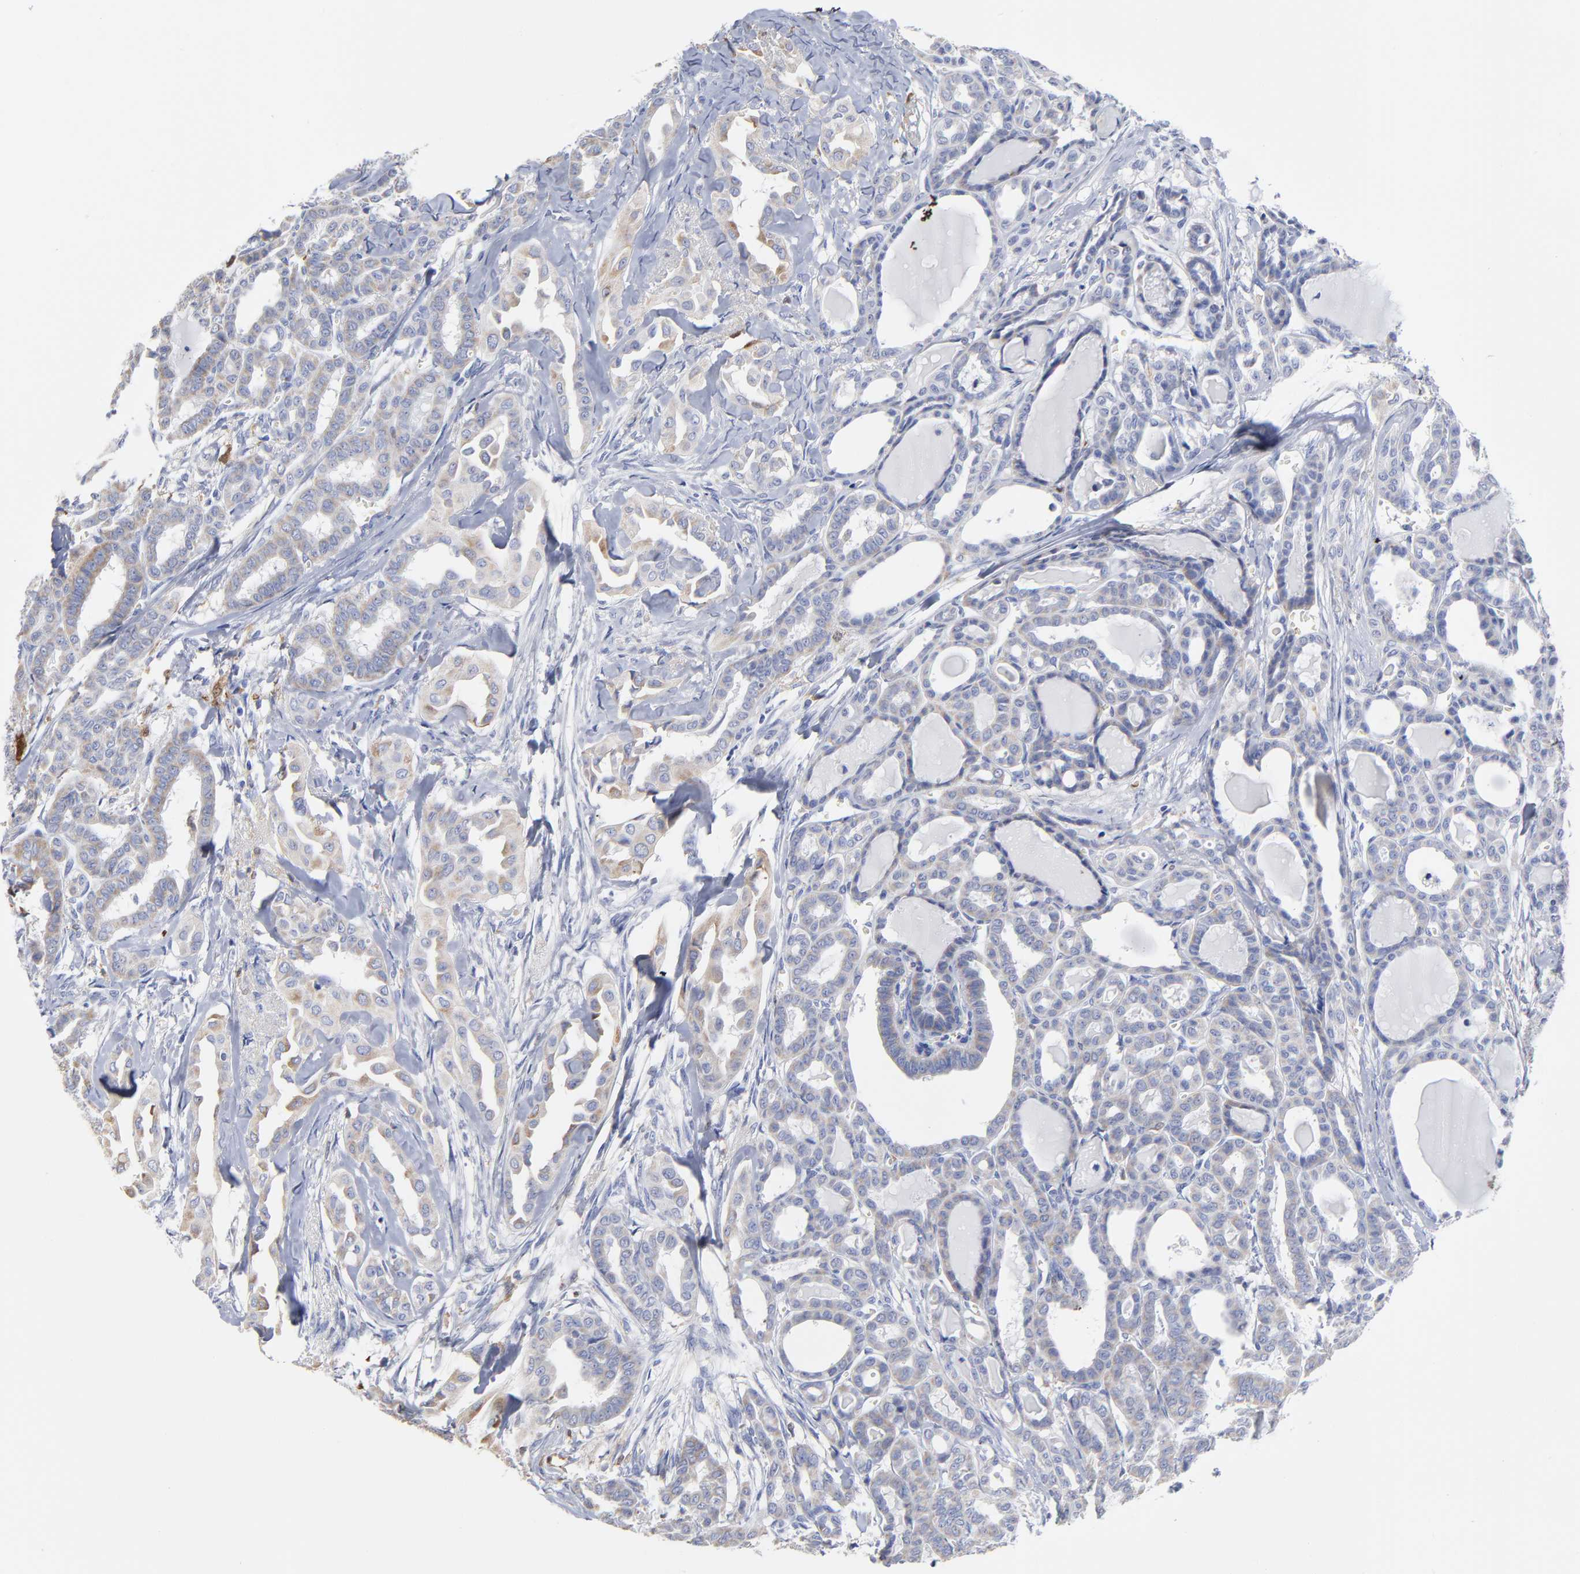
{"staining": {"intensity": "weak", "quantity": "25%-75%", "location": "cytoplasmic/membranous"}, "tissue": "thyroid cancer", "cell_type": "Tumor cells", "image_type": "cancer", "snomed": [{"axis": "morphology", "description": "Carcinoma, NOS"}, {"axis": "topography", "description": "Thyroid gland"}], "caption": "A brown stain highlights weak cytoplasmic/membranous staining of a protein in human thyroid cancer tumor cells. The staining was performed using DAB to visualize the protein expression in brown, while the nuclei were stained in blue with hematoxylin (Magnification: 20x).", "gene": "PTP4A1", "patient": {"sex": "female", "age": 91}}